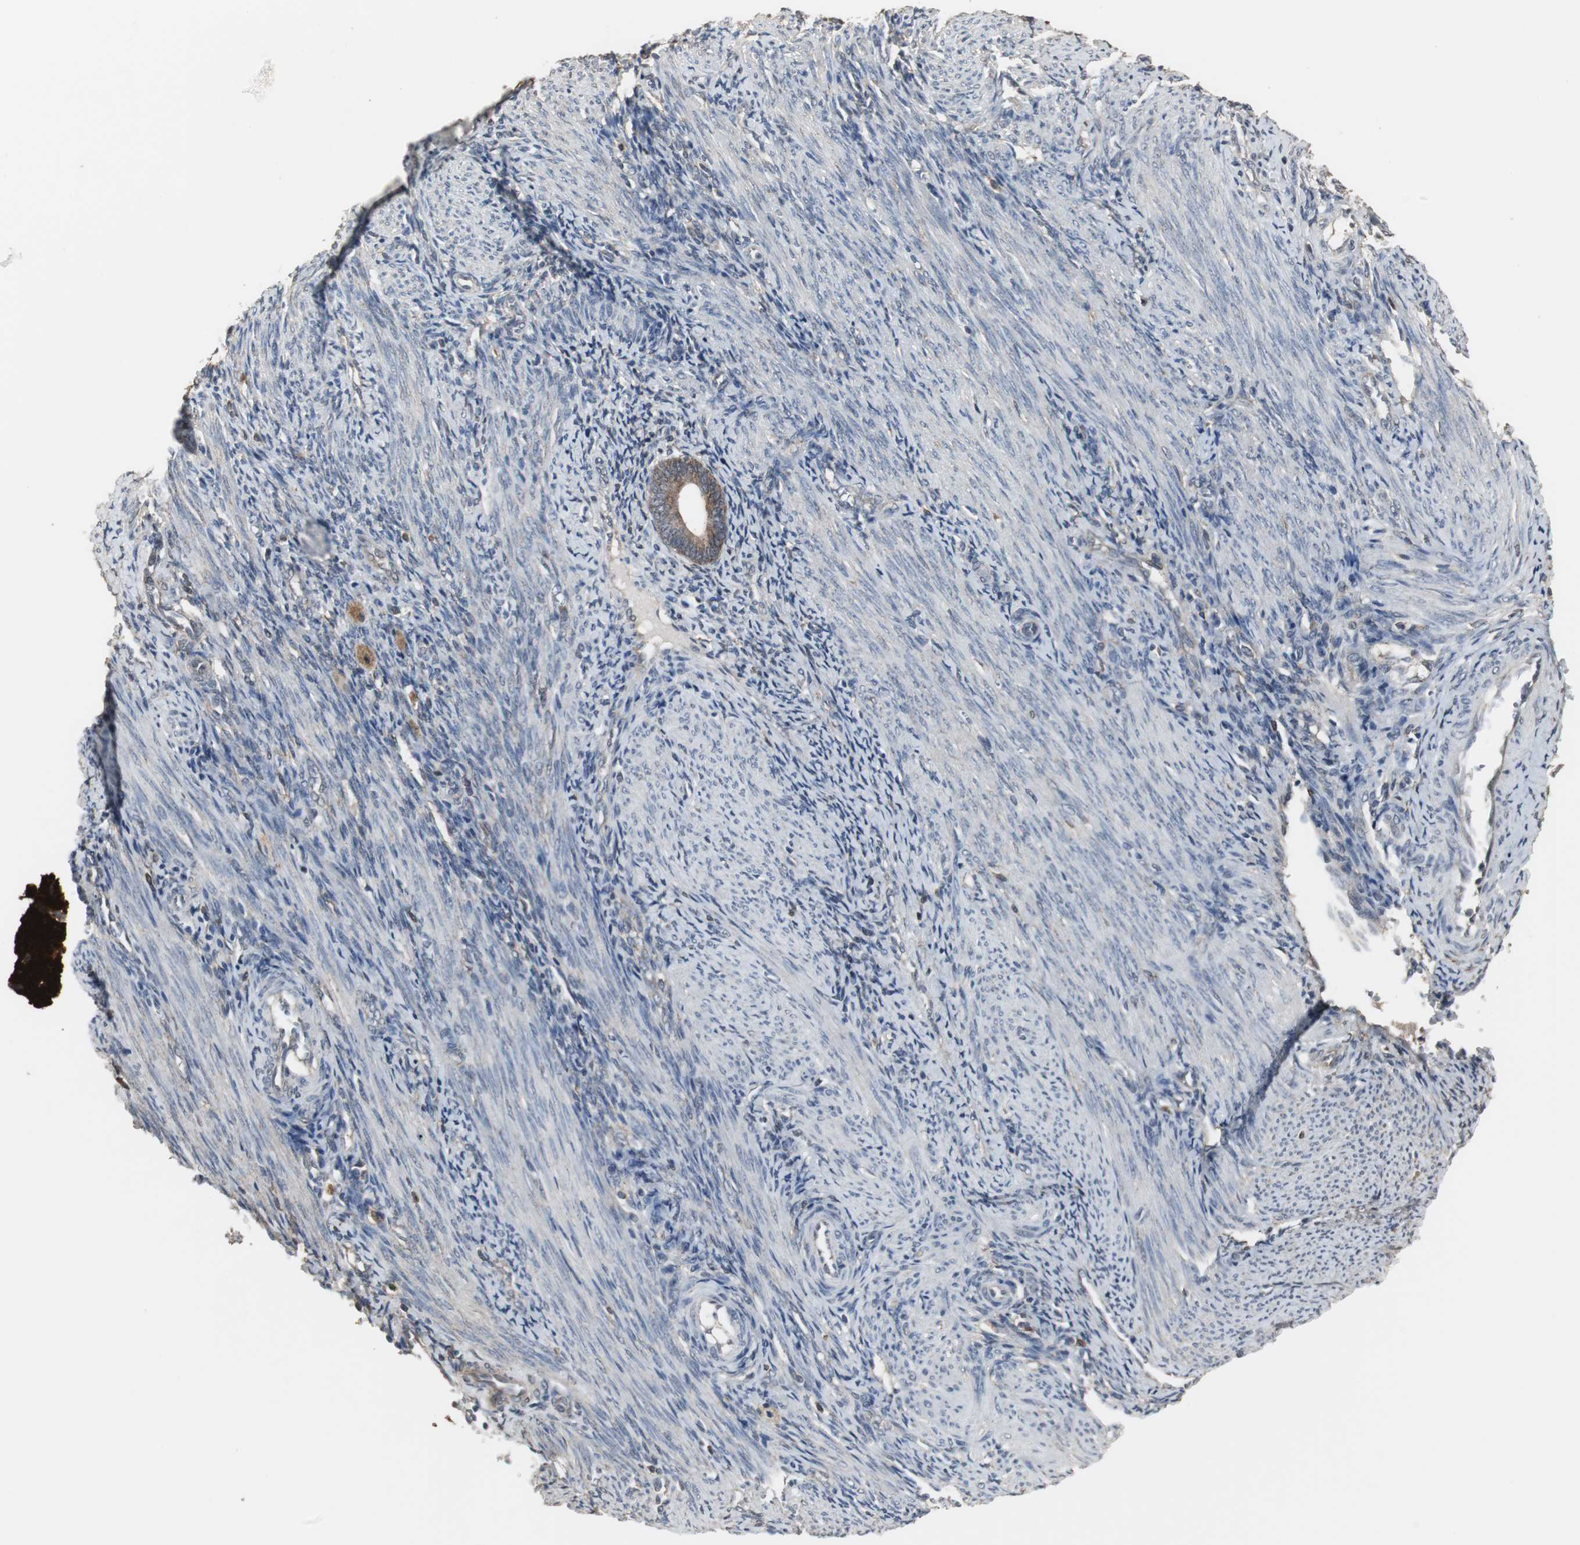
{"staining": {"intensity": "moderate", "quantity": "25%-75%", "location": "cytoplasmic/membranous"}, "tissue": "endometrium", "cell_type": "Cells in endometrial stroma", "image_type": "normal", "snomed": [{"axis": "morphology", "description": "Normal tissue, NOS"}, {"axis": "topography", "description": "Uterus"}, {"axis": "topography", "description": "Endometrium"}], "caption": "Immunohistochemistry (IHC) histopathology image of benign human endometrium stained for a protein (brown), which demonstrates medium levels of moderate cytoplasmic/membranous expression in about 25%-75% of cells in endometrial stroma.", "gene": "HPRT1", "patient": {"sex": "female", "age": 33}}